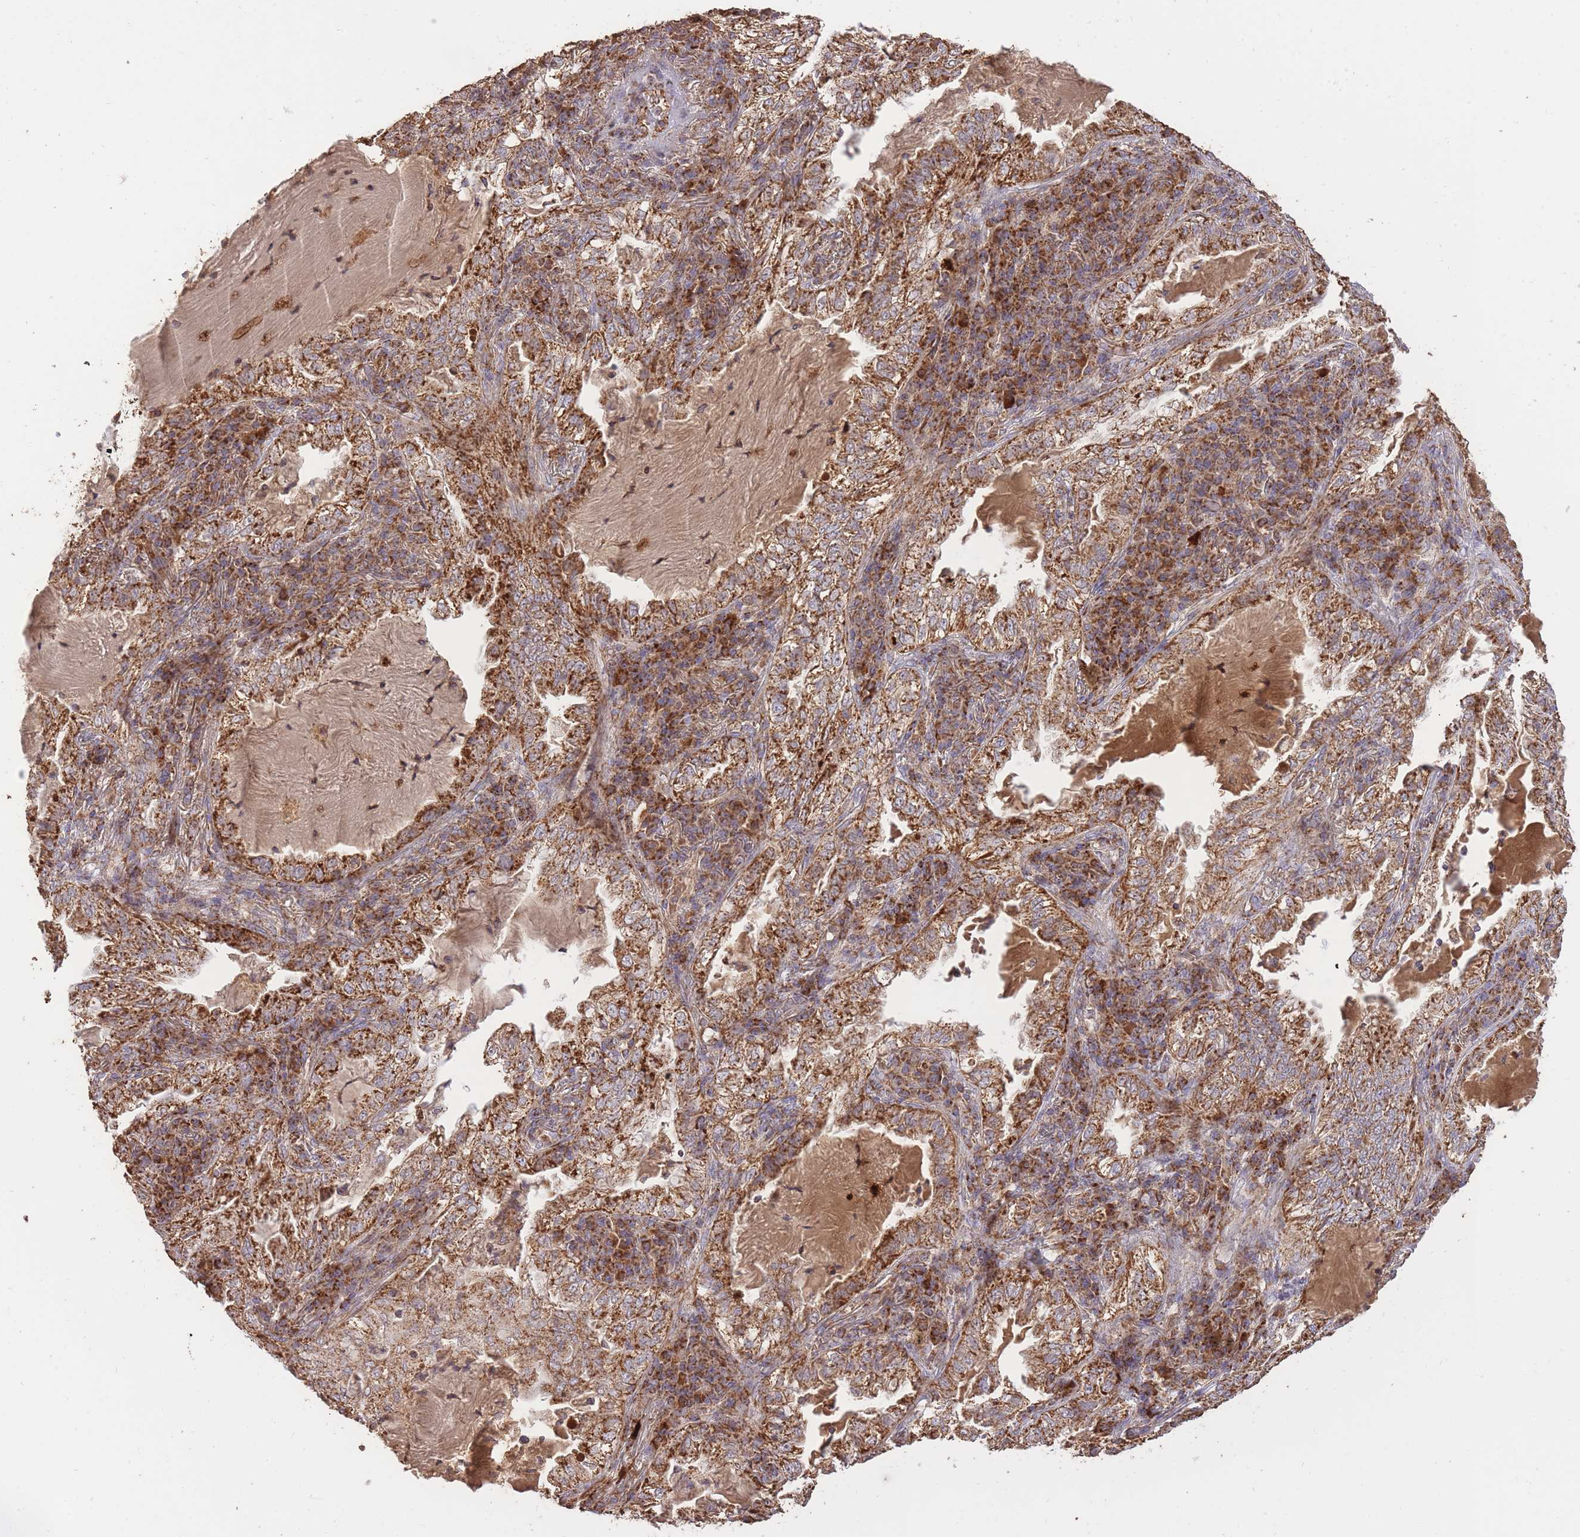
{"staining": {"intensity": "strong", "quantity": ">75%", "location": "cytoplasmic/membranous"}, "tissue": "lung cancer", "cell_type": "Tumor cells", "image_type": "cancer", "snomed": [{"axis": "morphology", "description": "Adenocarcinoma, NOS"}, {"axis": "topography", "description": "Lung"}], "caption": "Approximately >75% of tumor cells in lung adenocarcinoma display strong cytoplasmic/membranous protein staining as visualized by brown immunohistochemical staining.", "gene": "PREP", "patient": {"sex": "female", "age": 73}}